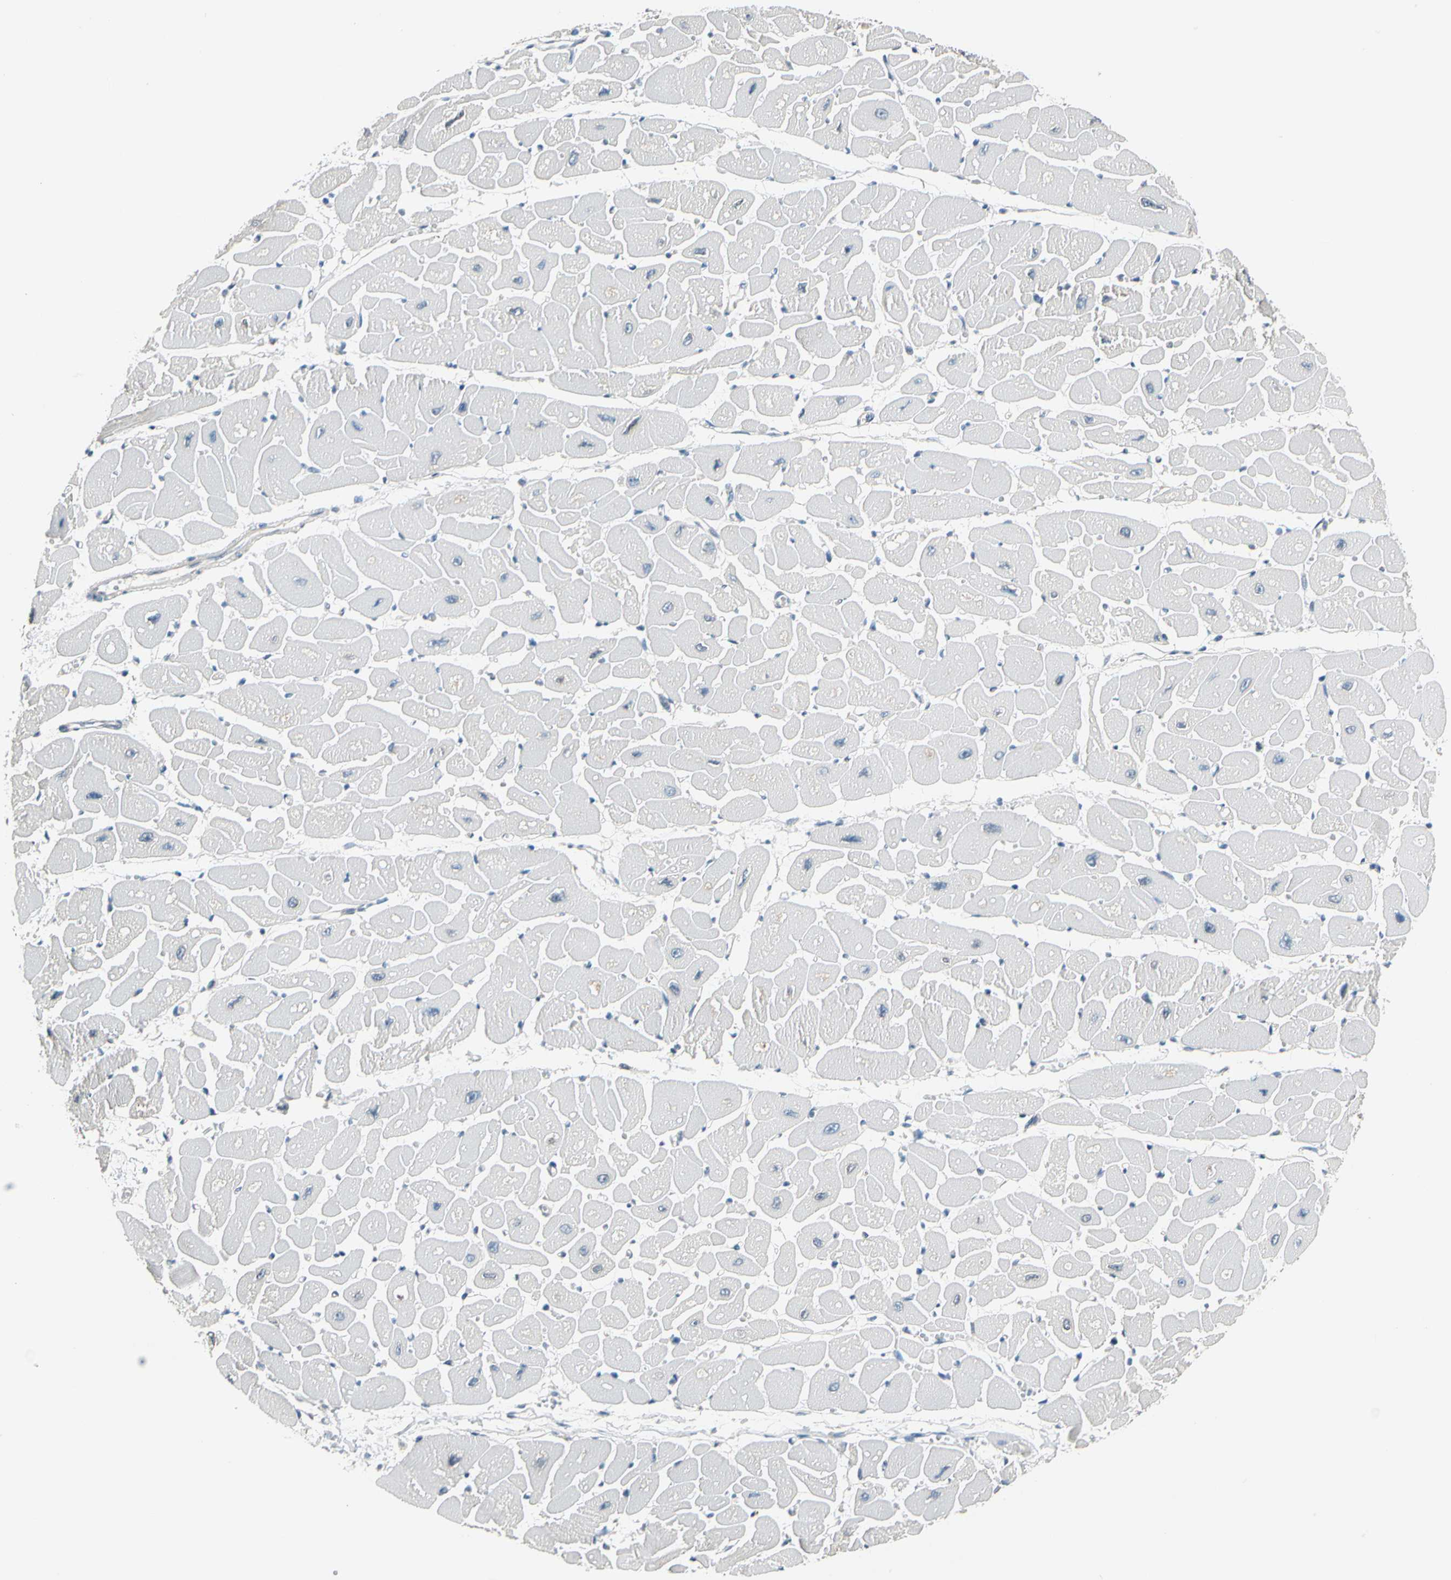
{"staining": {"intensity": "negative", "quantity": "none", "location": "none"}, "tissue": "heart muscle", "cell_type": "Cardiomyocytes", "image_type": "normal", "snomed": [{"axis": "morphology", "description": "Normal tissue, NOS"}, {"axis": "topography", "description": "Heart"}], "caption": "A high-resolution micrograph shows immunohistochemistry staining of unremarkable heart muscle, which demonstrates no significant staining in cardiomyocytes.", "gene": "STK40", "patient": {"sex": "female", "age": 54}}